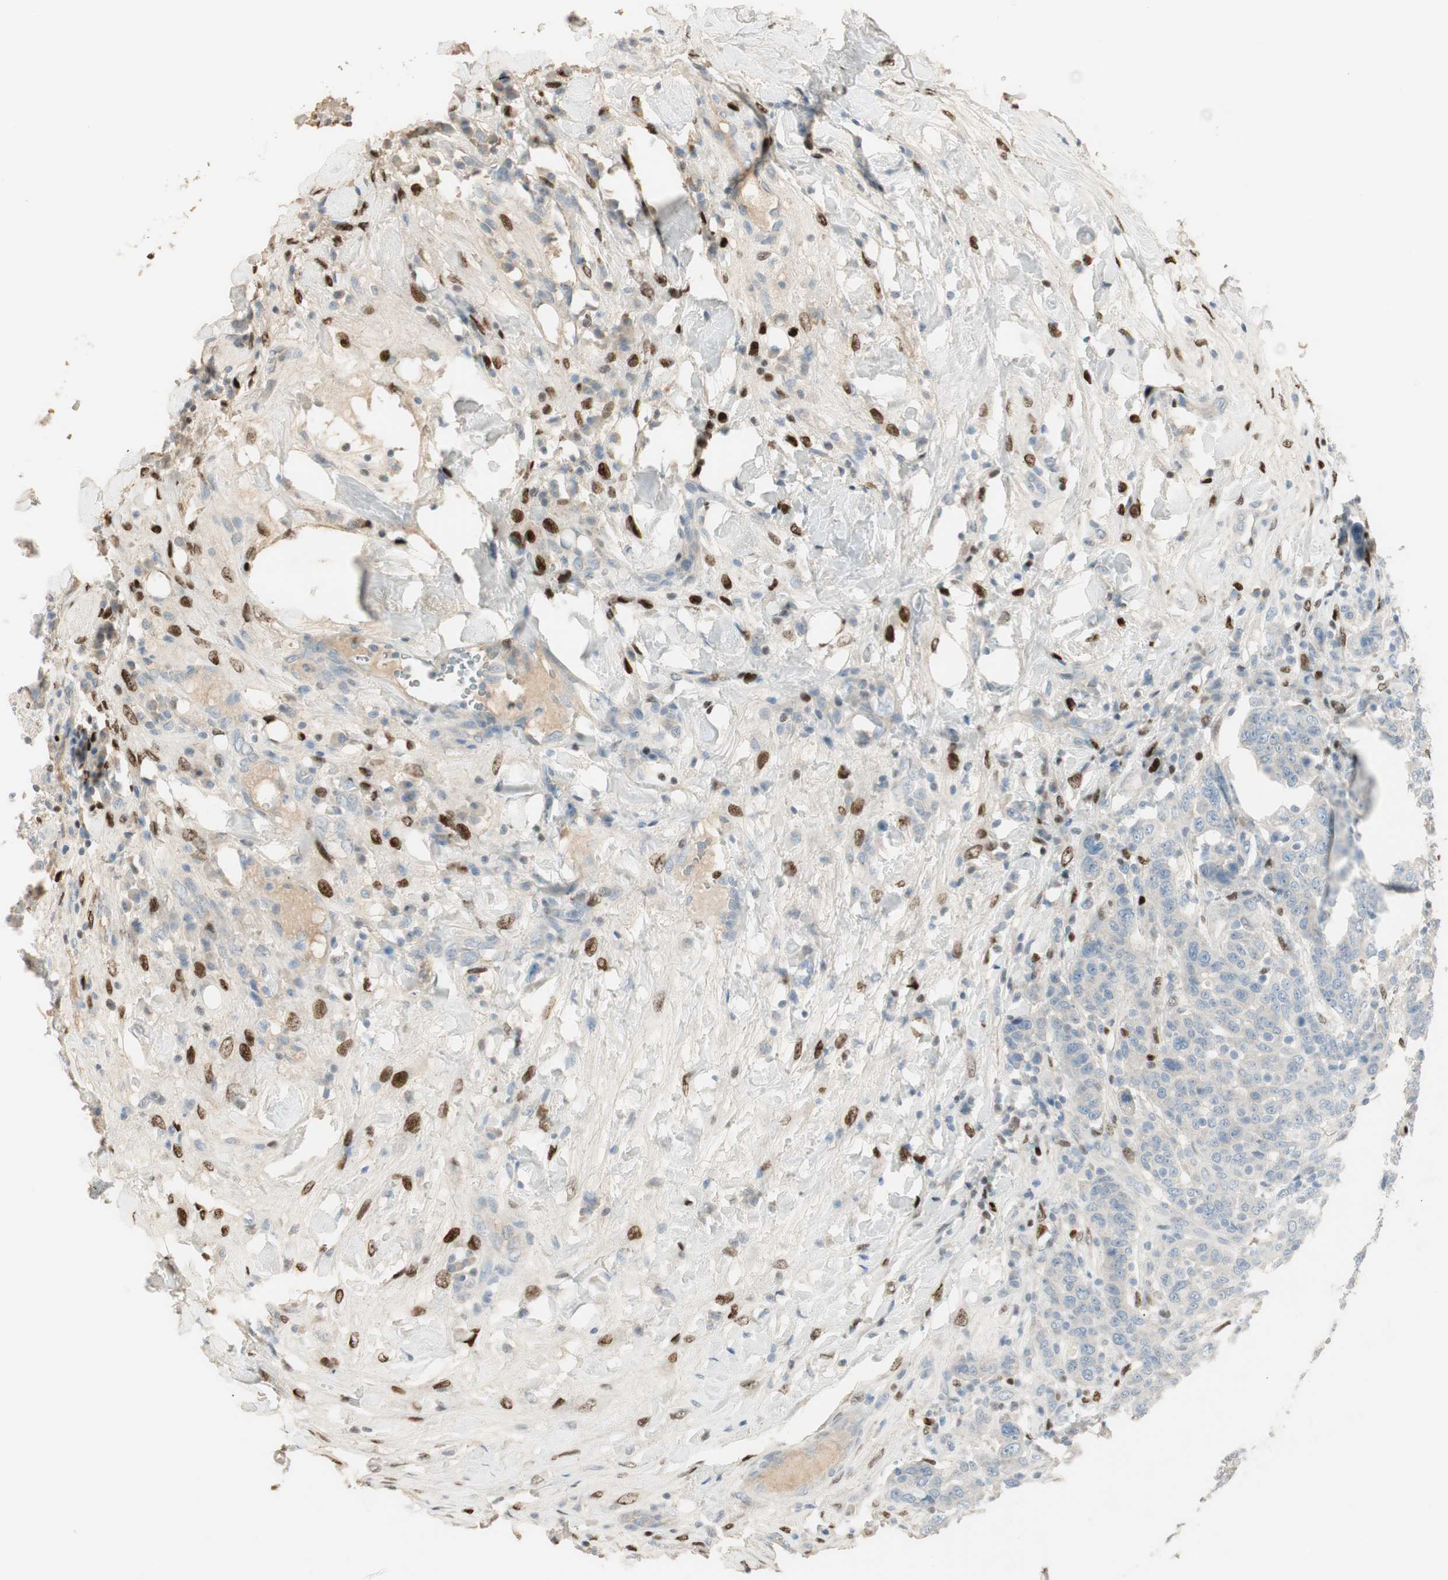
{"staining": {"intensity": "negative", "quantity": "none", "location": "none"}, "tissue": "breast cancer", "cell_type": "Tumor cells", "image_type": "cancer", "snomed": [{"axis": "morphology", "description": "Duct carcinoma"}, {"axis": "topography", "description": "Breast"}], "caption": "IHC photomicrograph of intraductal carcinoma (breast) stained for a protein (brown), which reveals no staining in tumor cells.", "gene": "RUNX2", "patient": {"sex": "female", "age": 37}}